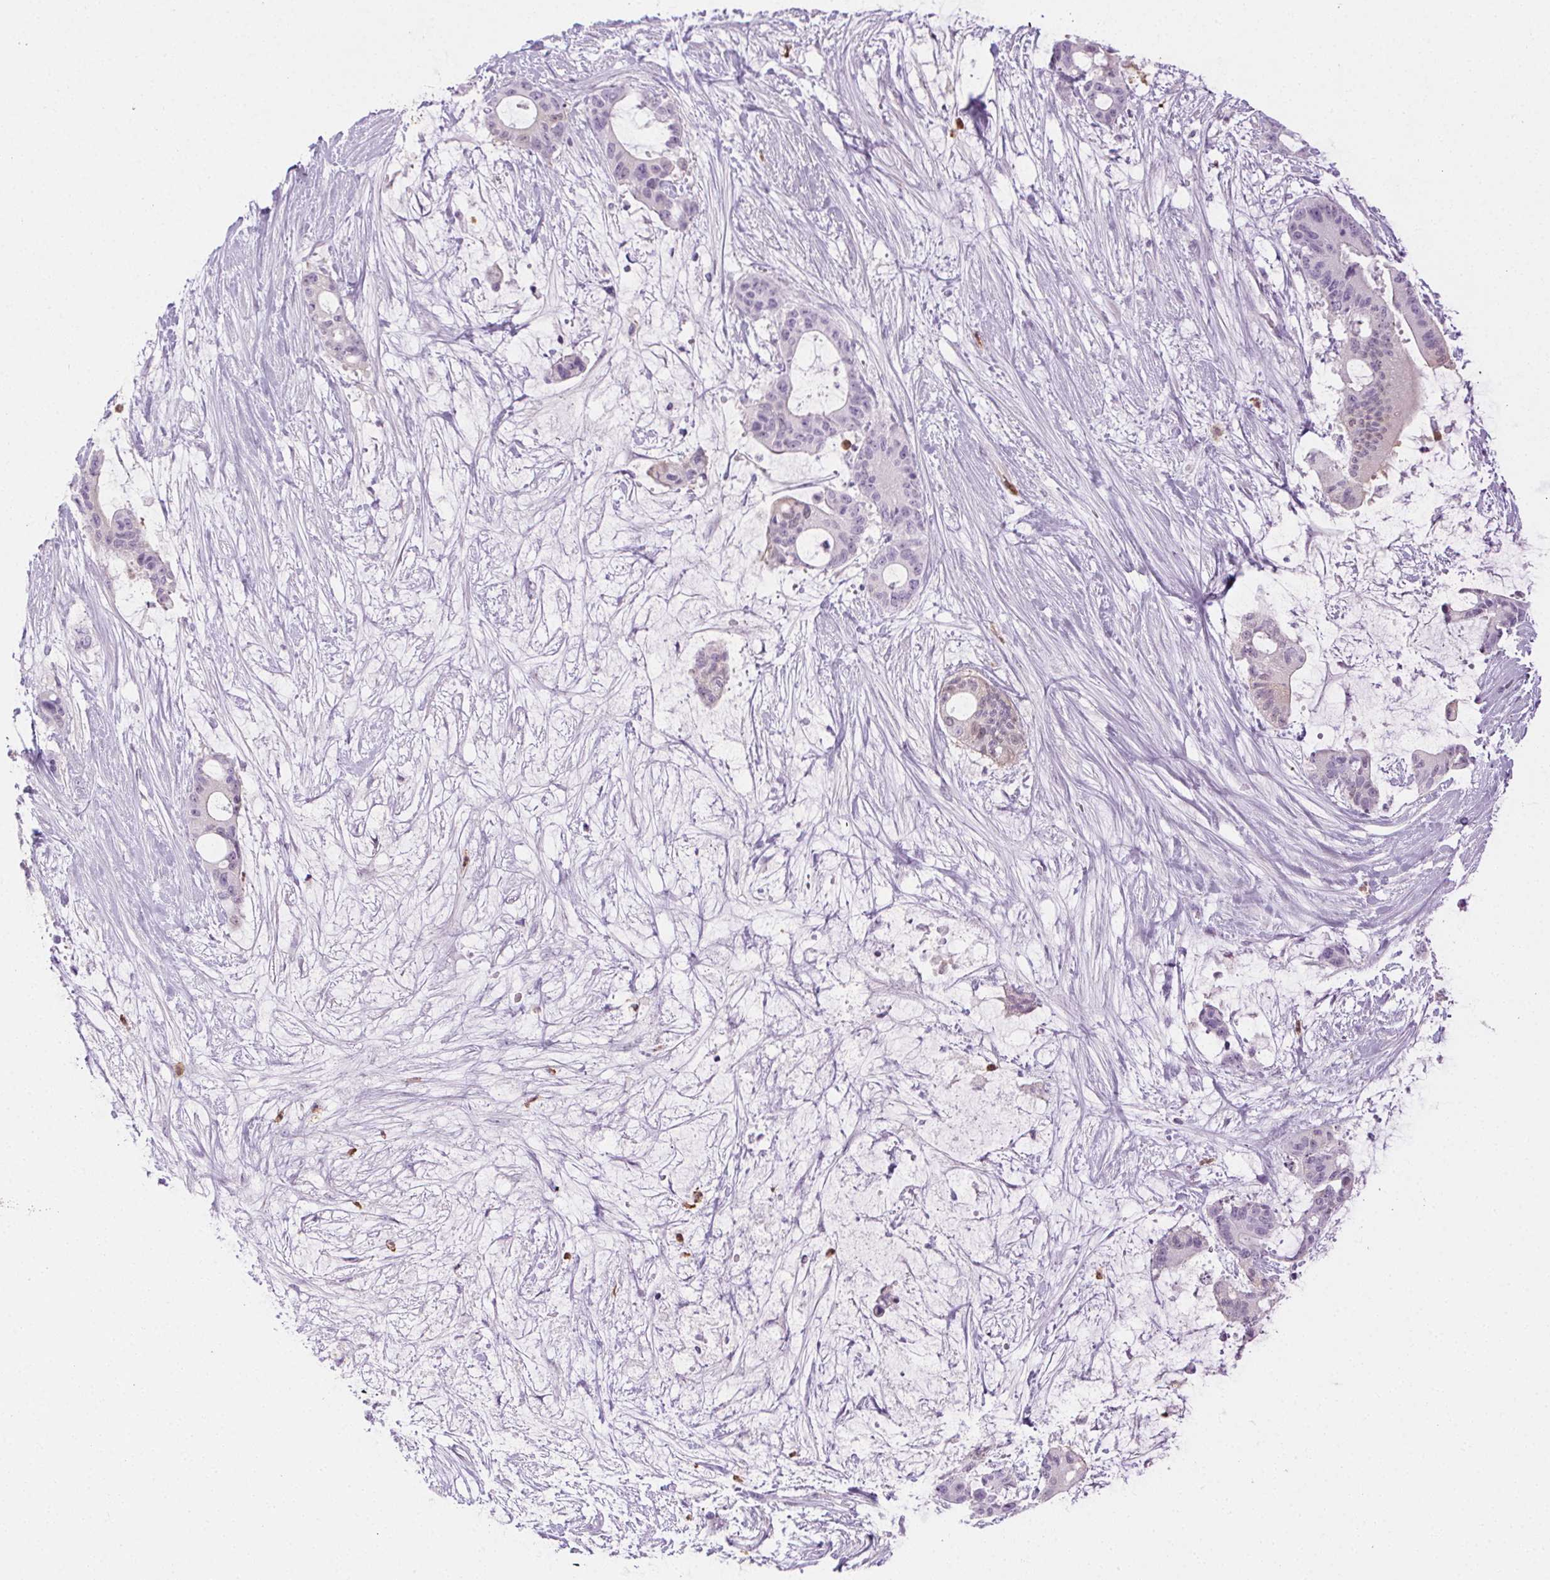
{"staining": {"intensity": "negative", "quantity": "none", "location": "none"}, "tissue": "liver cancer", "cell_type": "Tumor cells", "image_type": "cancer", "snomed": [{"axis": "morphology", "description": "Normal tissue, NOS"}, {"axis": "morphology", "description": "Cholangiocarcinoma"}, {"axis": "topography", "description": "Liver"}, {"axis": "topography", "description": "Peripheral nerve tissue"}], "caption": "A photomicrograph of cholangiocarcinoma (liver) stained for a protein shows no brown staining in tumor cells. The staining is performed using DAB (3,3'-diaminobenzidine) brown chromogen with nuclei counter-stained in using hematoxylin.", "gene": "TMEM45A", "patient": {"sex": "female", "age": 73}}